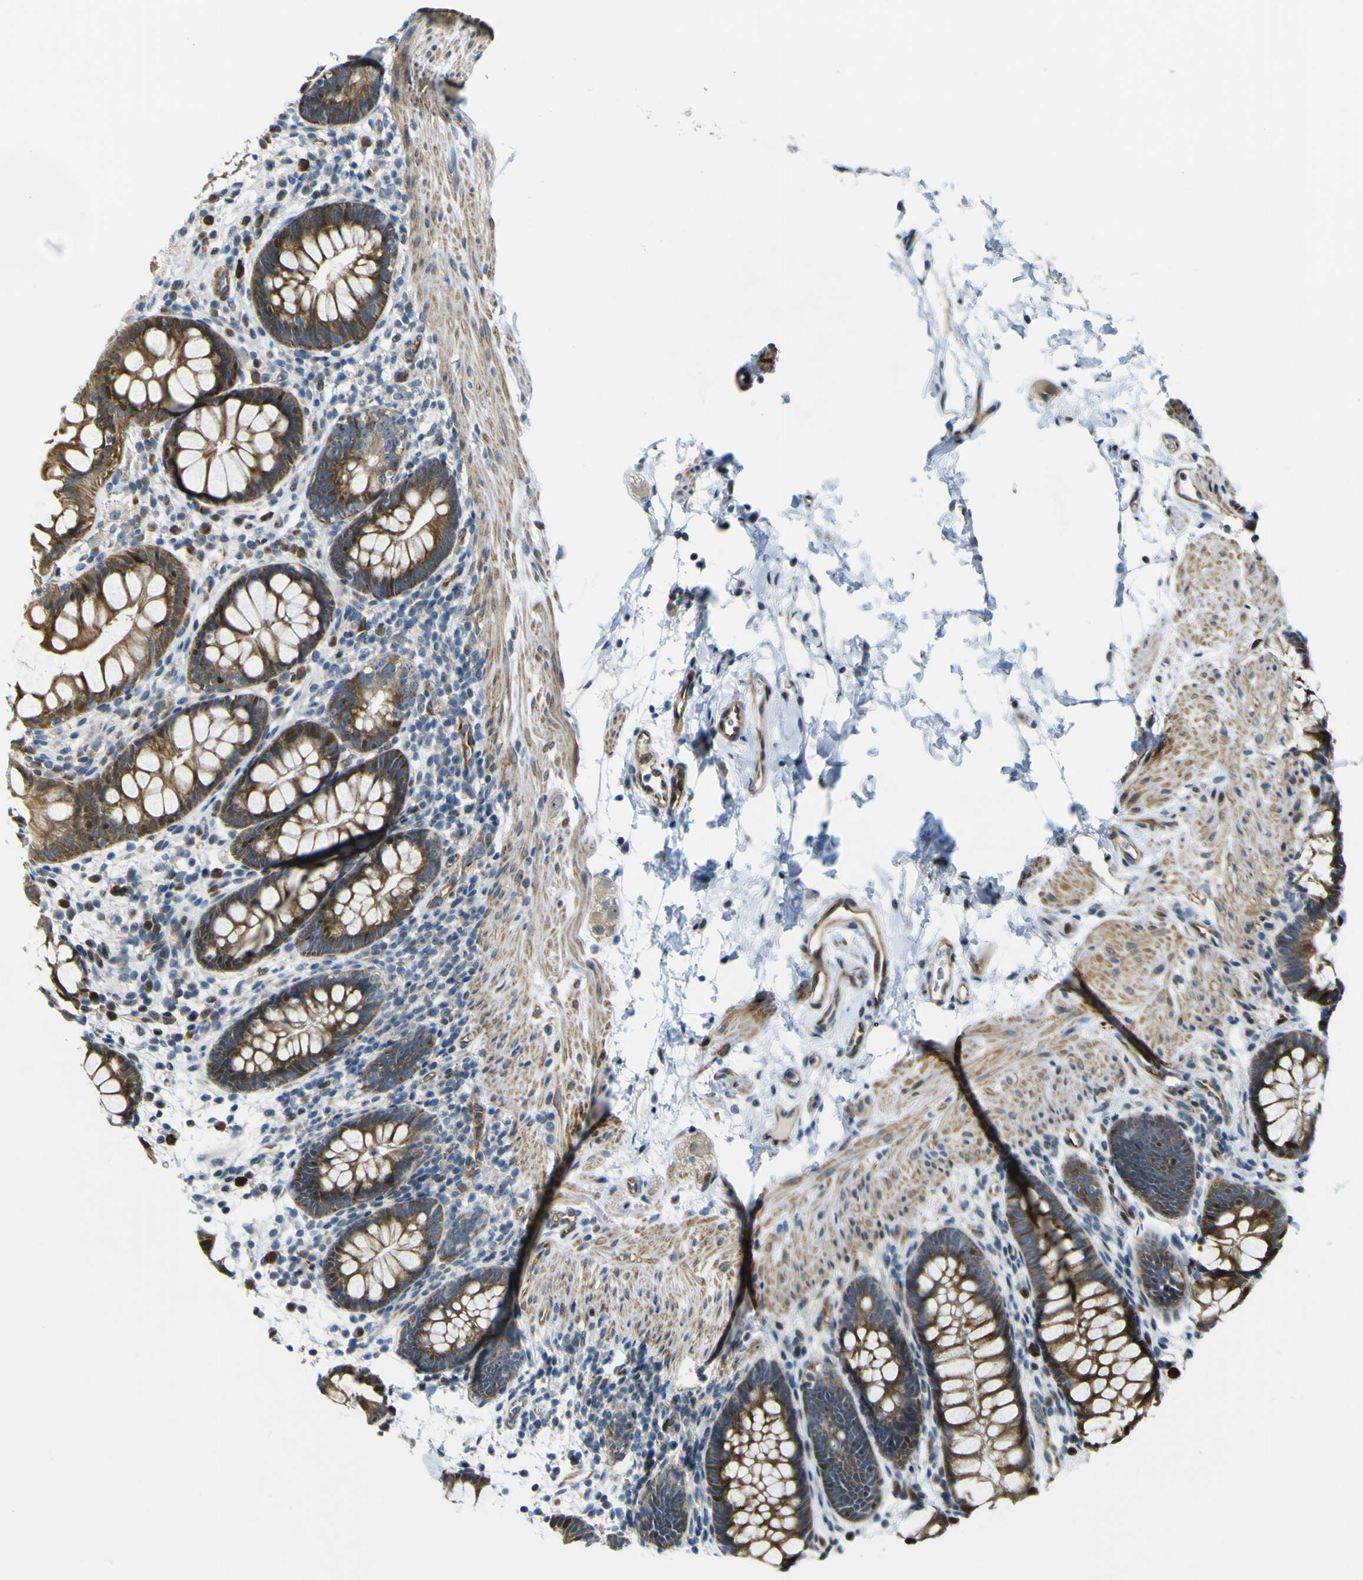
{"staining": {"intensity": "strong", "quantity": ">75%", "location": "cytoplasmic/membranous"}, "tissue": "rectum", "cell_type": "Glandular cells", "image_type": "normal", "snomed": [{"axis": "morphology", "description": "Normal tissue, NOS"}, {"axis": "topography", "description": "Rectum"}], "caption": "Immunohistochemistry (DAB (3,3'-diaminobenzidine)) staining of benign rectum shows strong cytoplasmic/membranous protein expression in about >75% of glandular cells.", "gene": "KDM7A", "patient": {"sex": "female", "age": 24}}